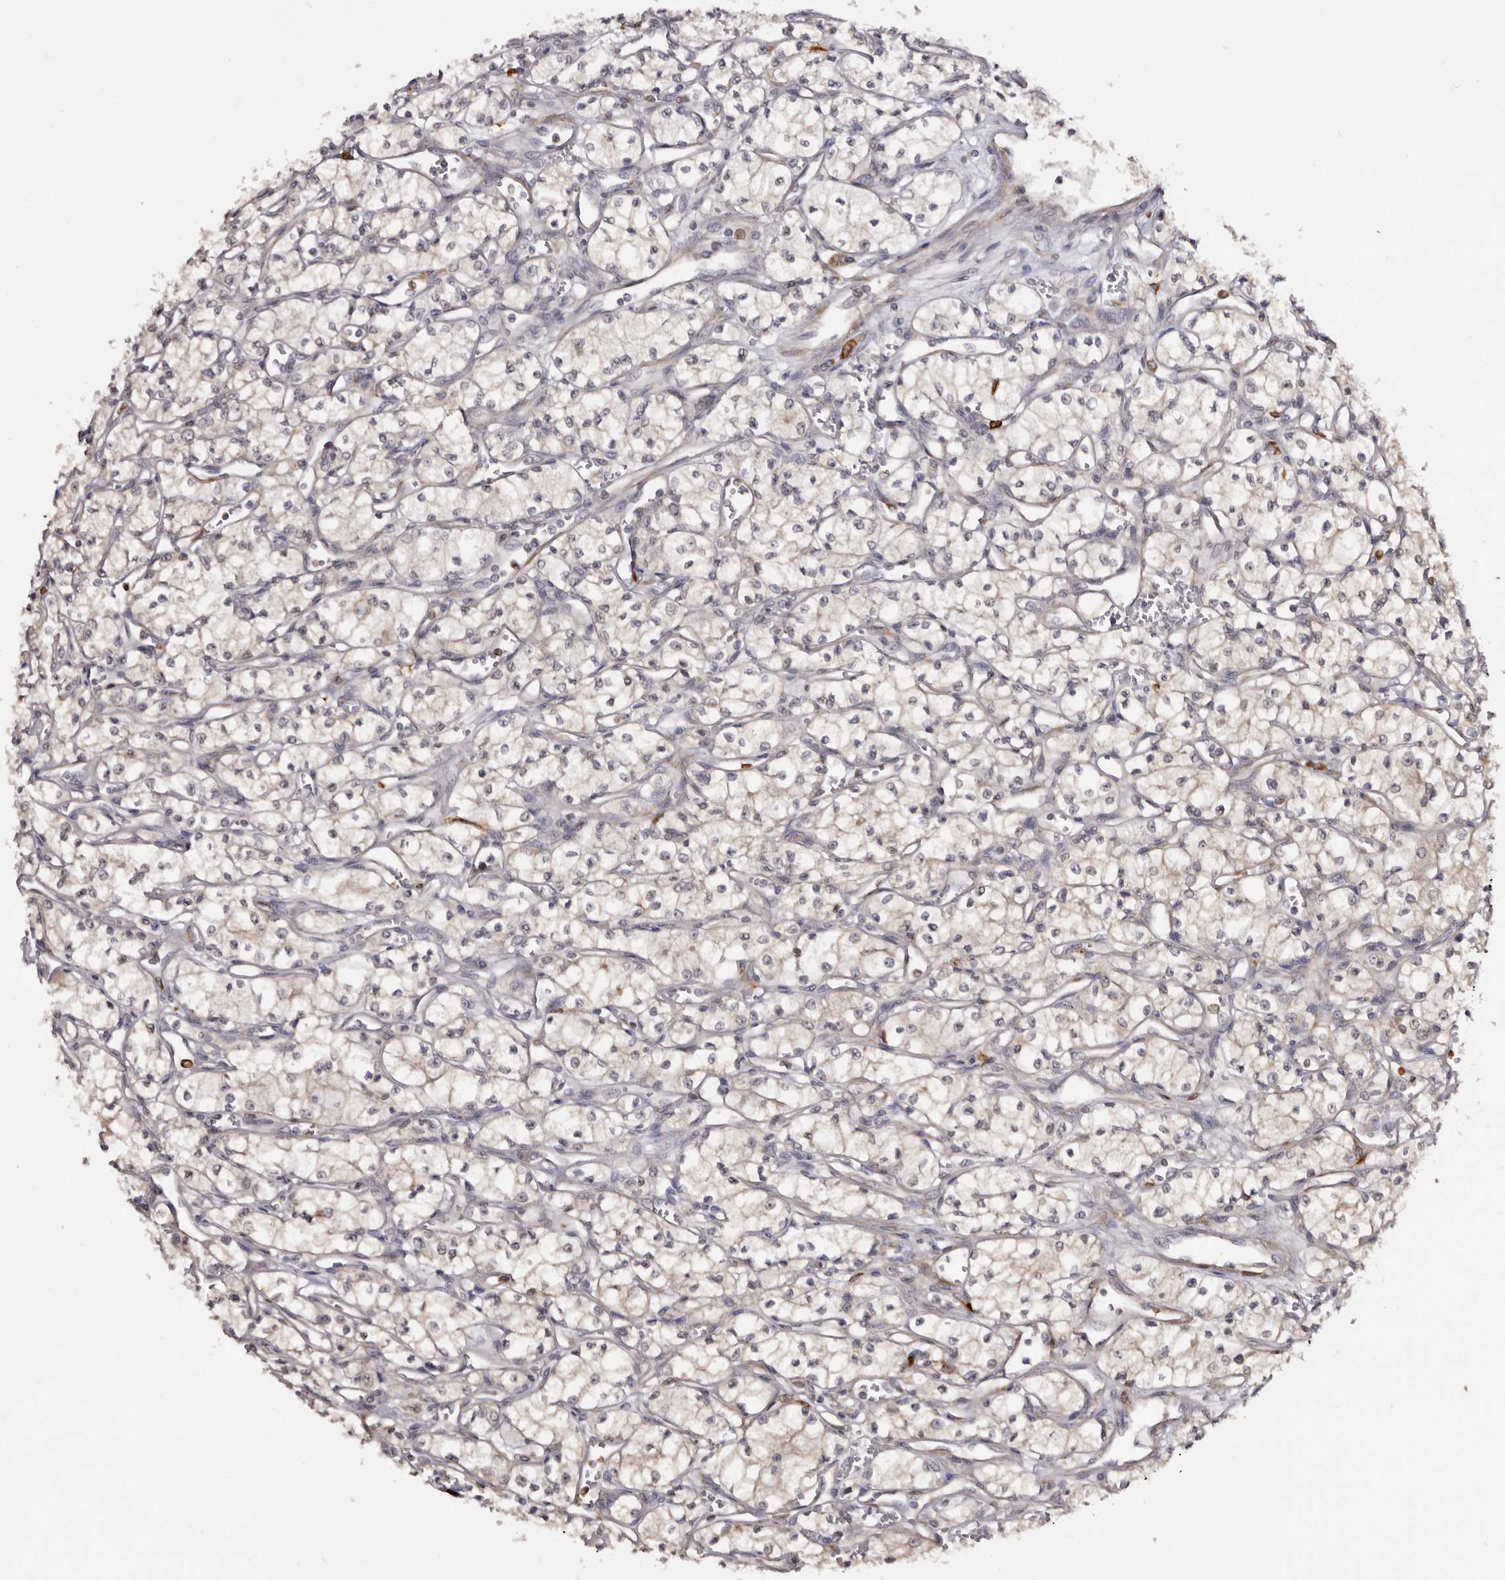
{"staining": {"intensity": "negative", "quantity": "none", "location": "none"}, "tissue": "renal cancer", "cell_type": "Tumor cells", "image_type": "cancer", "snomed": [{"axis": "morphology", "description": "Adenocarcinoma, NOS"}, {"axis": "topography", "description": "Kidney"}], "caption": "Tumor cells show no significant staining in renal cancer.", "gene": "TNNI1", "patient": {"sex": "male", "age": 59}}